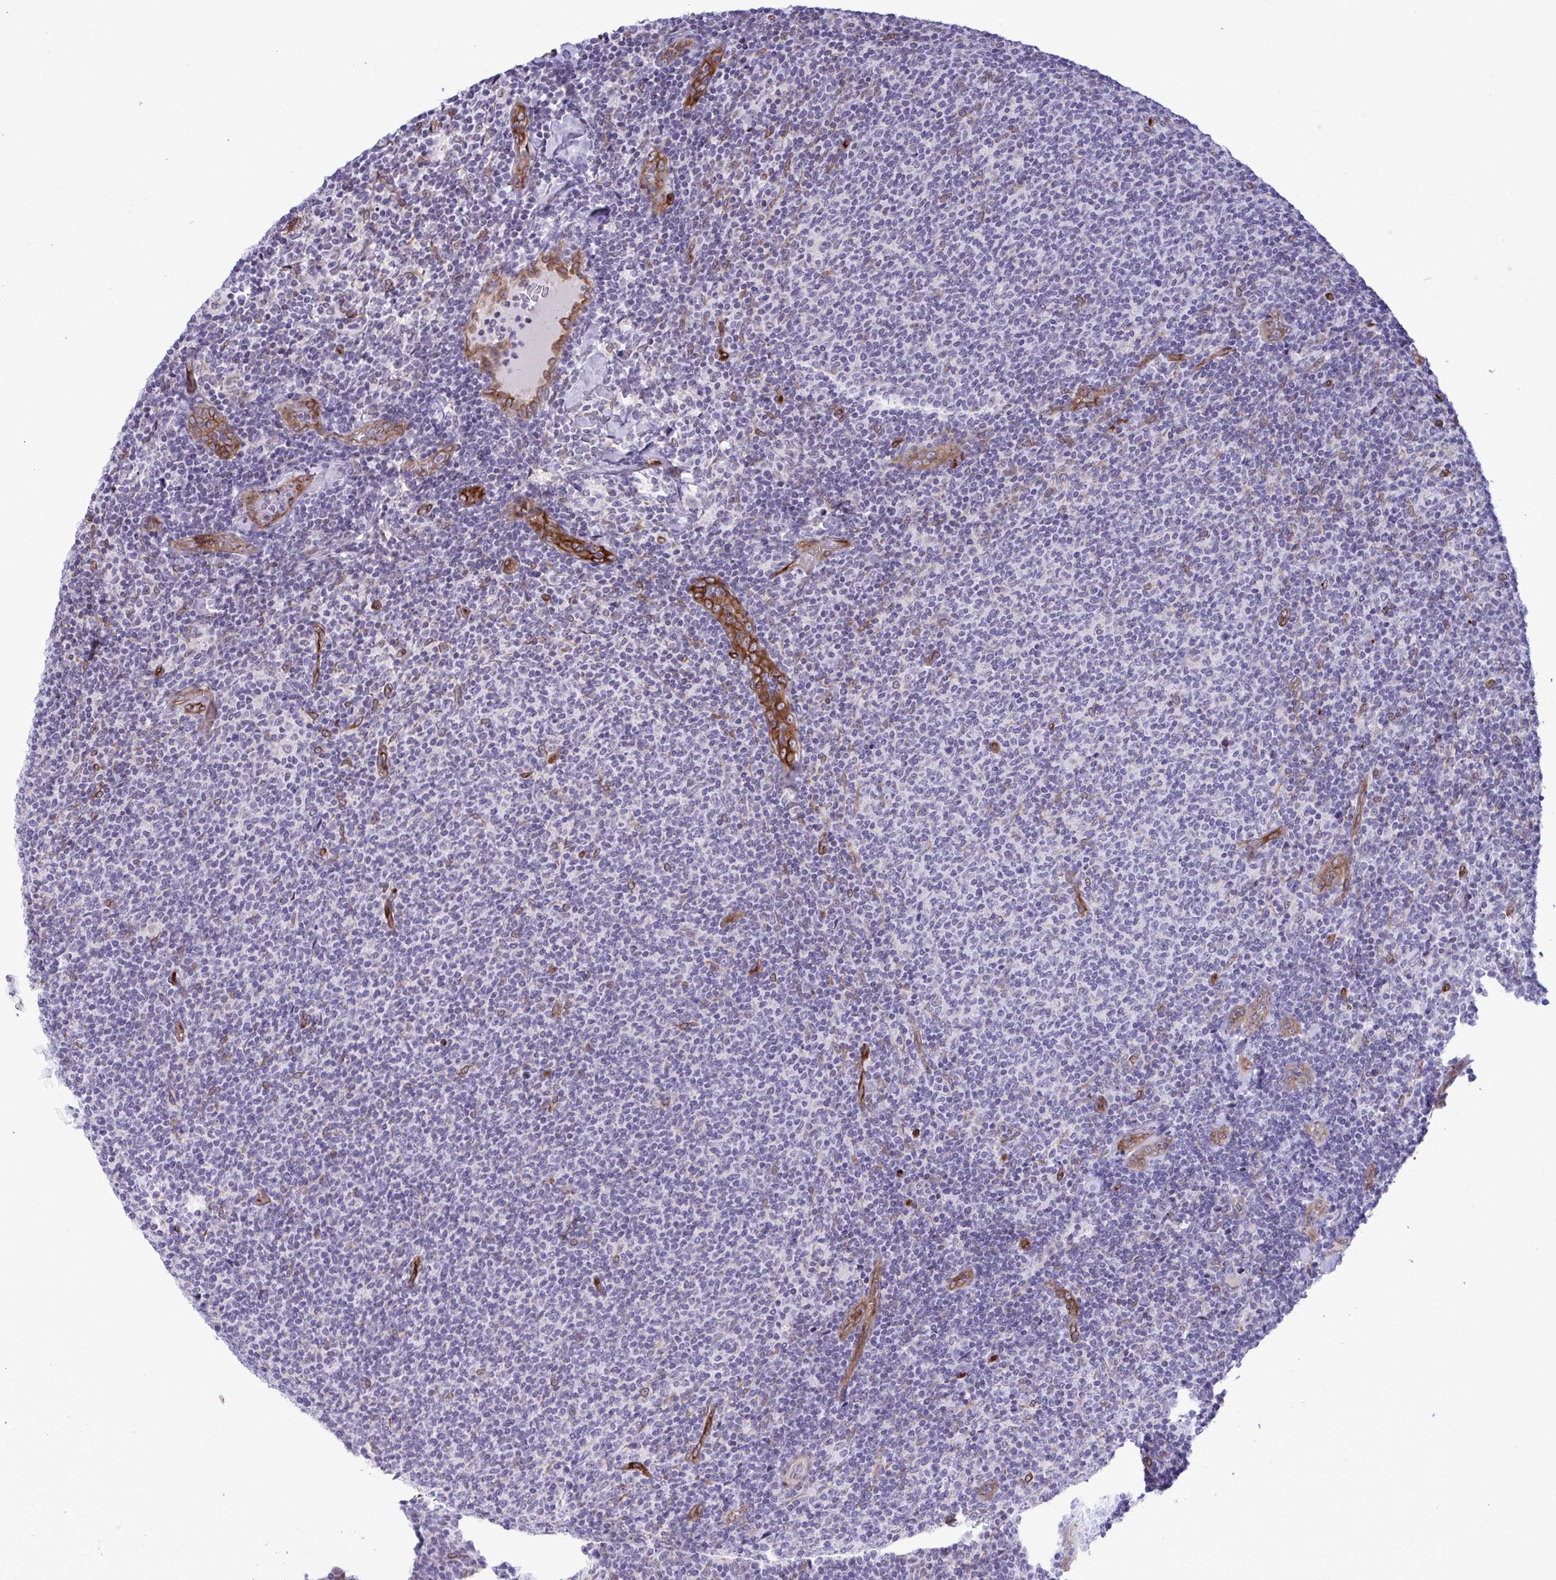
{"staining": {"intensity": "negative", "quantity": "none", "location": "none"}, "tissue": "lymphoma", "cell_type": "Tumor cells", "image_type": "cancer", "snomed": [{"axis": "morphology", "description": "Malignant lymphoma, non-Hodgkin's type, Low grade"}, {"axis": "topography", "description": "Lymph node"}], "caption": "This photomicrograph is of lymphoma stained with immunohistochemistry to label a protein in brown with the nuclei are counter-stained blue. There is no positivity in tumor cells.", "gene": "EML1", "patient": {"sex": "male", "age": 52}}